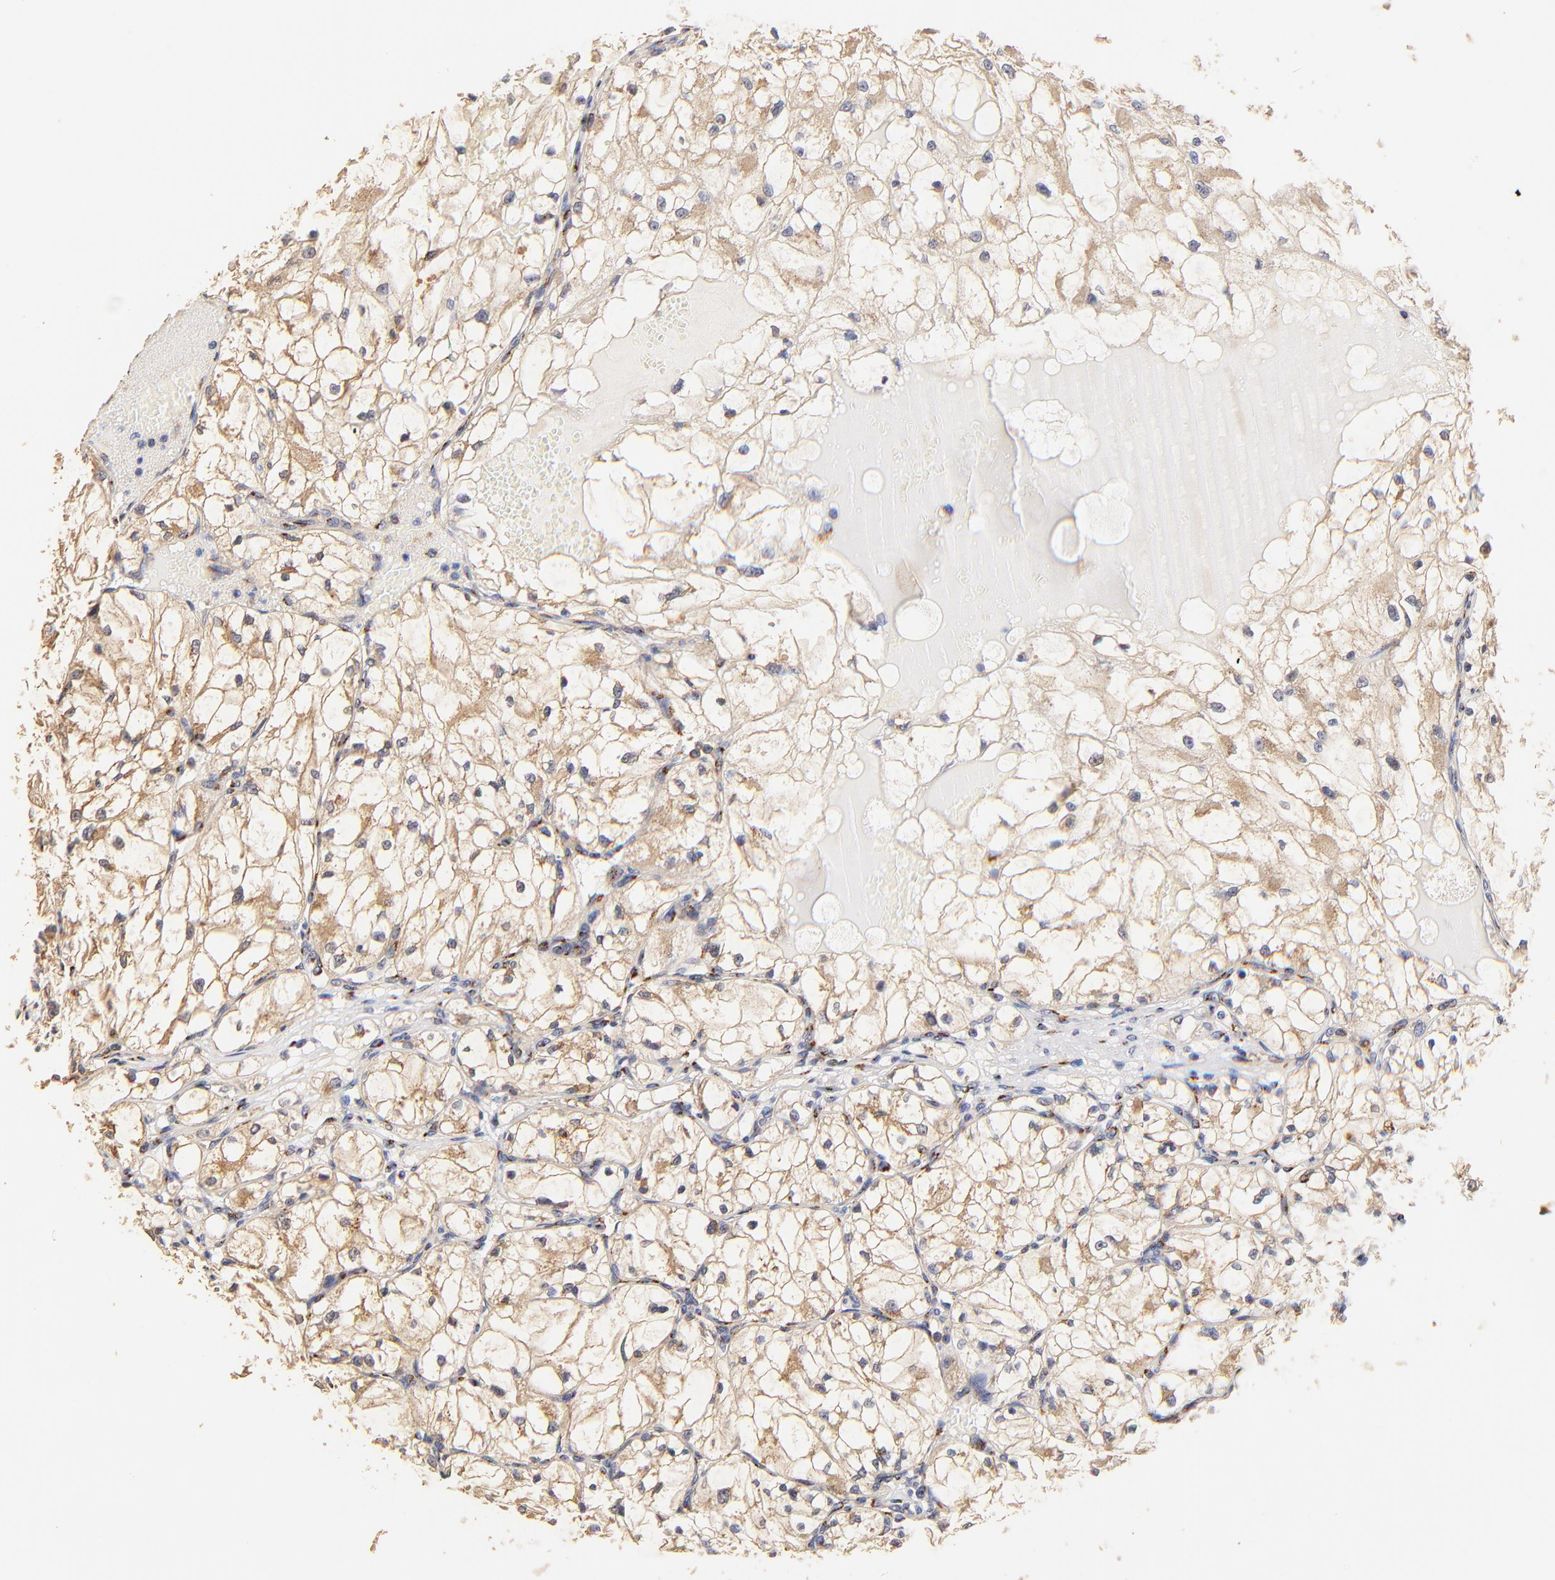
{"staining": {"intensity": "weak", "quantity": ">75%", "location": "cytoplasmic/membranous"}, "tissue": "renal cancer", "cell_type": "Tumor cells", "image_type": "cancer", "snomed": [{"axis": "morphology", "description": "Adenocarcinoma, NOS"}, {"axis": "topography", "description": "Kidney"}], "caption": "Brown immunohistochemical staining in adenocarcinoma (renal) displays weak cytoplasmic/membranous expression in about >75% of tumor cells.", "gene": "FMNL3", "patient": {"sex": "male", "age": 61}}